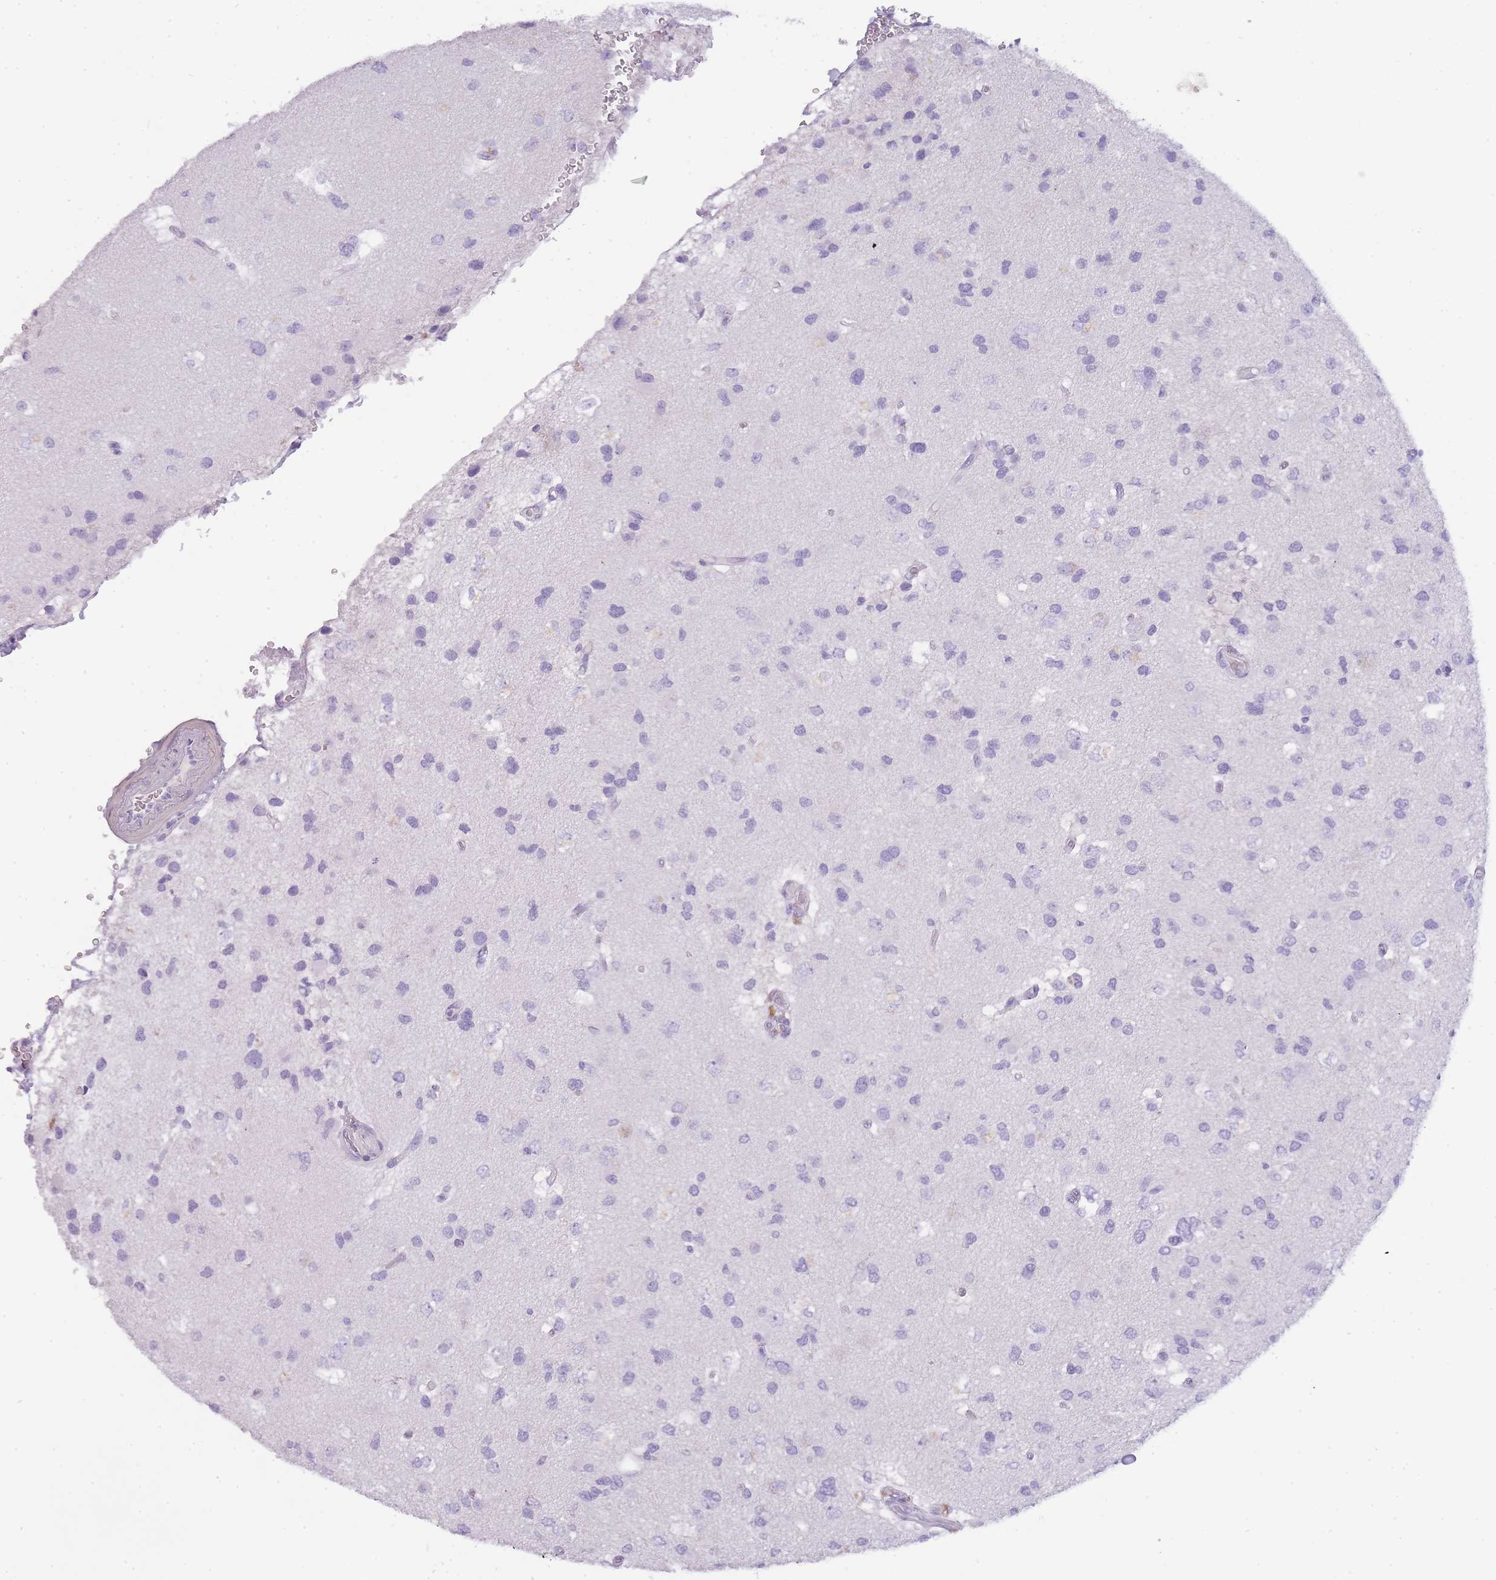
{"staining": {"intensity": "negative", "quantity": "none", "location": "none"}, "tissue": "glioma", "cell_type": "Tumor cells", "image_type": "cancer", "snomed": [{"axis": "morphology", "description": "Glioma, malignant, High grade"}, {"axis": "topography", "description": "Brain"}], "caption": "High magnification brightfield microscopy of high-grade glioma (malignant) stained with DAB (brown) and counterstained with hematoxylin (blue): tumor cells show no significant expression.", "gene": "TCP11", "patient": {"sex": "male", "age": 53}}